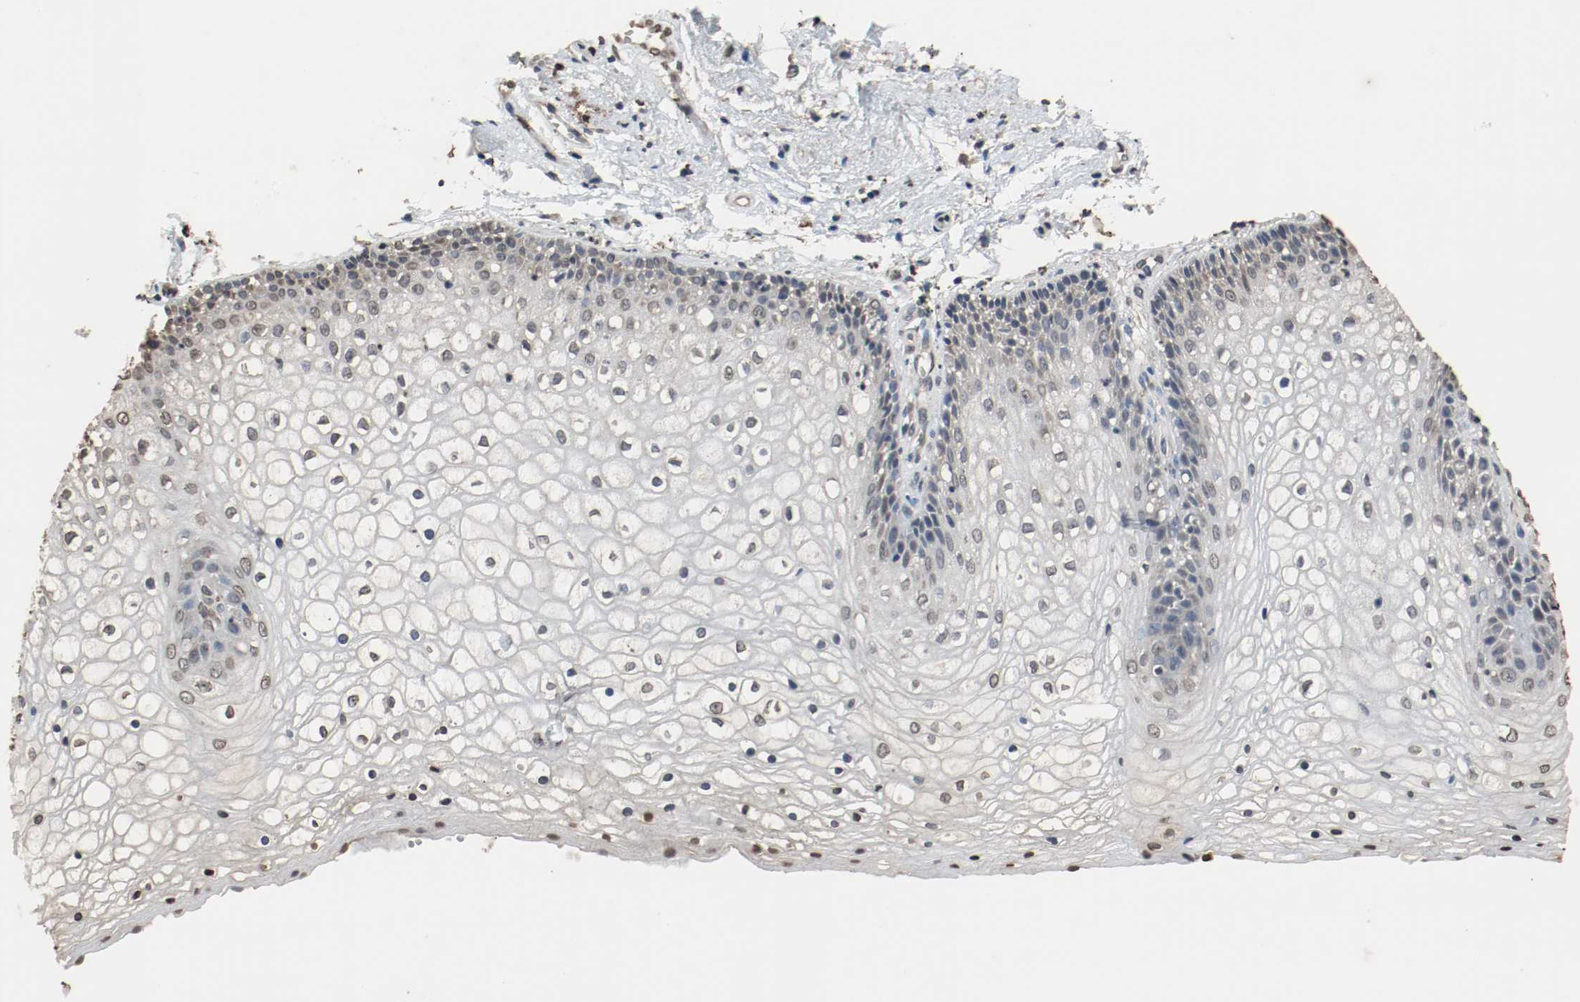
{"staining": {"intensity": "moderate", "quantity": "<25%", "location": "nuclear"}, "tissue": "vagina", "cell_type": "Squamous epithelial cells", "image_type": "normal", "snomed": [{"axis": "morphology", "description": "Normal tissue, NOS"}, {"axis": "topography", "description": "Vagina"}], "caption": "IHC image of normal vagina stained for a protein (brown), which reveals low levels of moderate nuclear staining in approximately <25% of squamous epithelial cells.", "gene": "RTN4", "patient": {"sex": "female", "age": 34}}